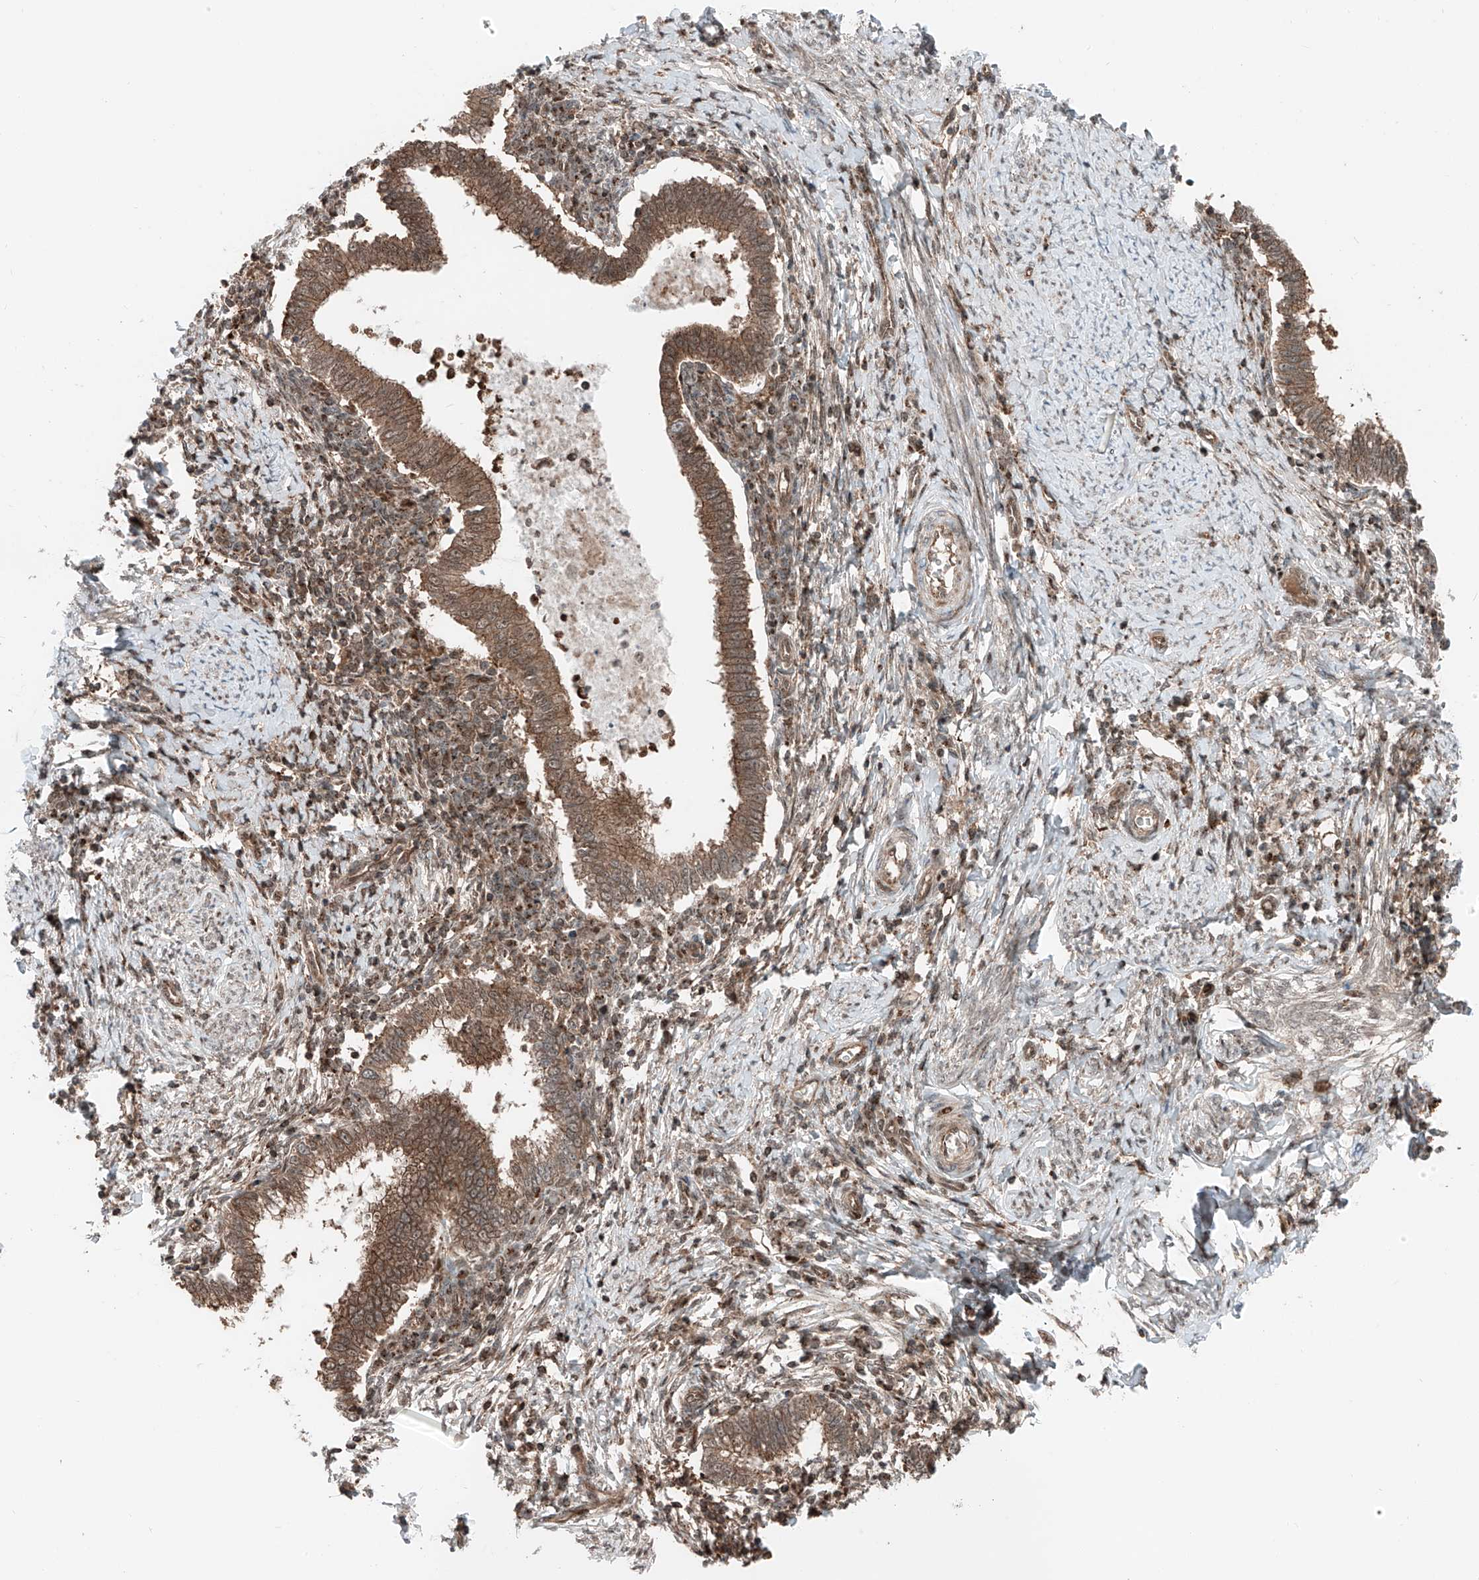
{"staining": {"intensity": "strong", "quantity": ">75%", "location": "cytoplasmic/membranous,nuclear"}, "tissue": "cervical cancer", "cell_type": "Tumor cells", "image_type": "cancer", "snomed": [{"axis": "morphology", "description": "Adenocarcinoma, NOS"}, {"axis": "topography", "description": "Cervix"}], "caption": "A photomicrograph showing strong cytoplasmic/membranous and nuclear staining in approximately >75% of tumor cells in cervical cancer (adenocarcinoma), as visualized by brown immunohistochemical staining.", "gene": "USP48", "patient": {"sex": "female", "age": 36}}